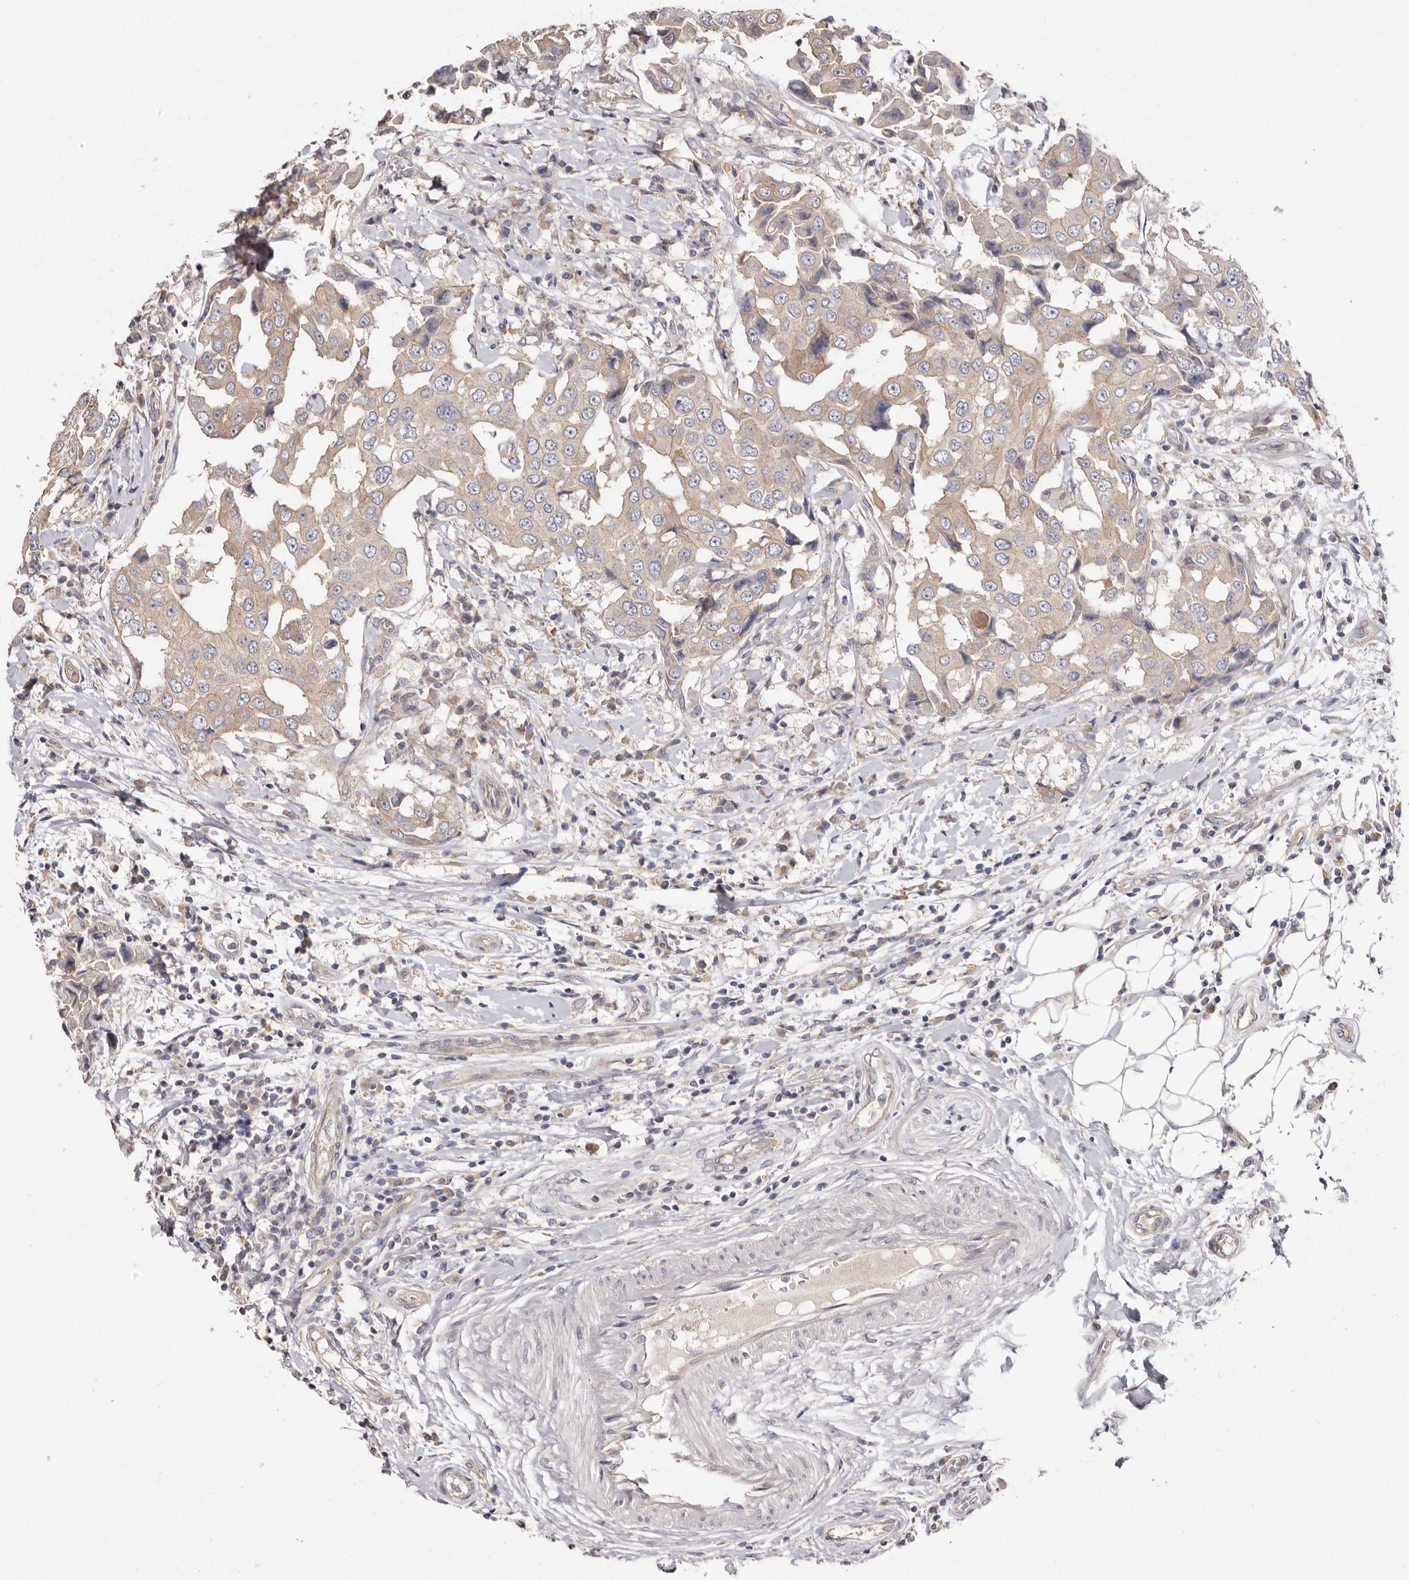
{"staining": {"intensity": "weak", "quantity": "25%-75%", "location": "cytoplasmic/membranous"}, "tissue": "breast cancer", "cell_type": "Tumor cells", "image_type": "cancer", "snomed": [{"axis": "morphology", "description": "Duct carcinoma"}, {"axis": "topography", "description": "Breast"}], "caption": "Human breast cancer stained with a protein marker displays weak staining in tumor cells.", "gene": "FAM167B", "patient": {"sex": "female", "age": 27}}